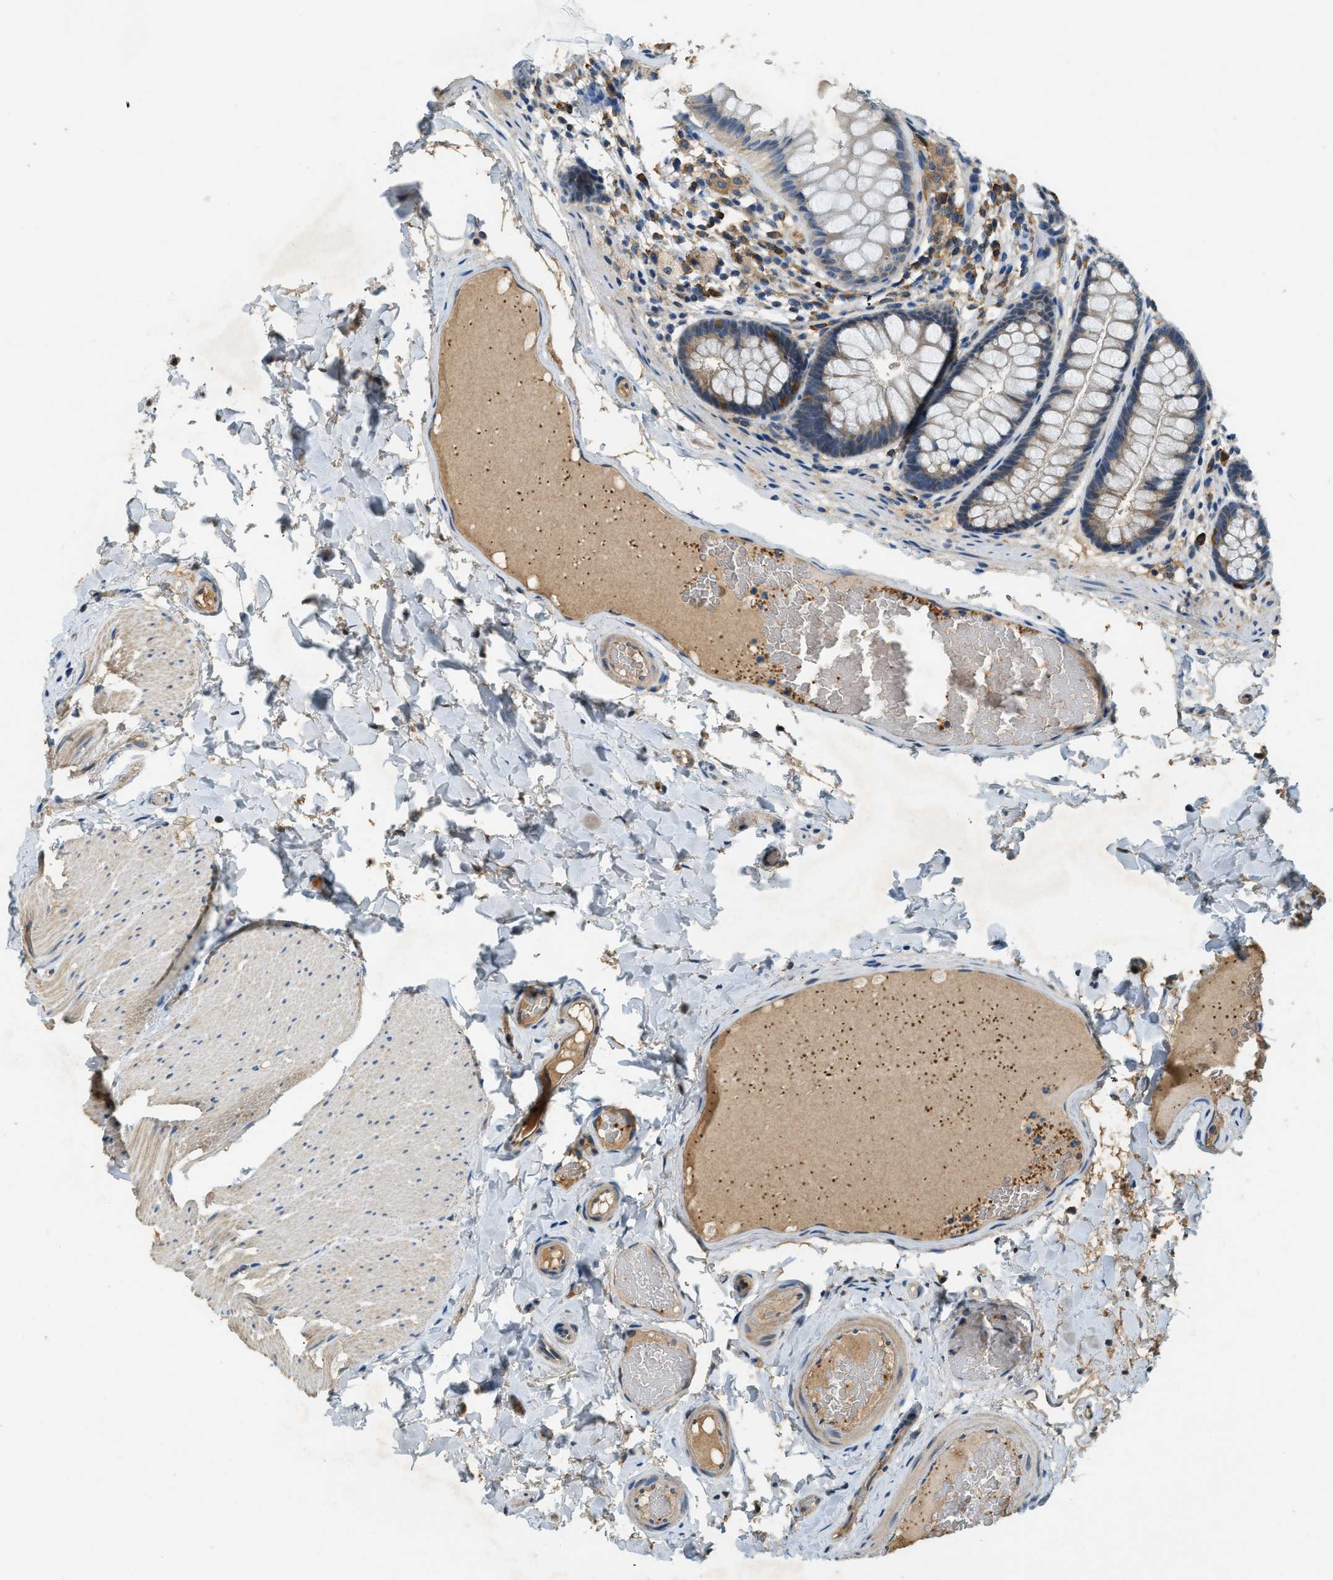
{"staining": {"intensity": "weak", "quantity": "25%-75%", "location": "cytoplasmic/membranous"}, "tissue": "colon", "cell_type": "Endothelial cells", "image_type": "normal", "snomed": [{"axis": "morphology", "description": "Normal tissue, NOS"}, {"axis": "topography", "description": "Colon"}], "caption": "Immunohistochemical staining of benign colon demonstrates weak cytoplasmic/membranous protein staining in approximately 25%-75% of endothelial cells. (DAB (3,3'-diaminobenzidine) = brown stain, brightfield microscopy at high magnification).", "gene": "CFLAR", "patient": {"sex": "female", "age": 56}}